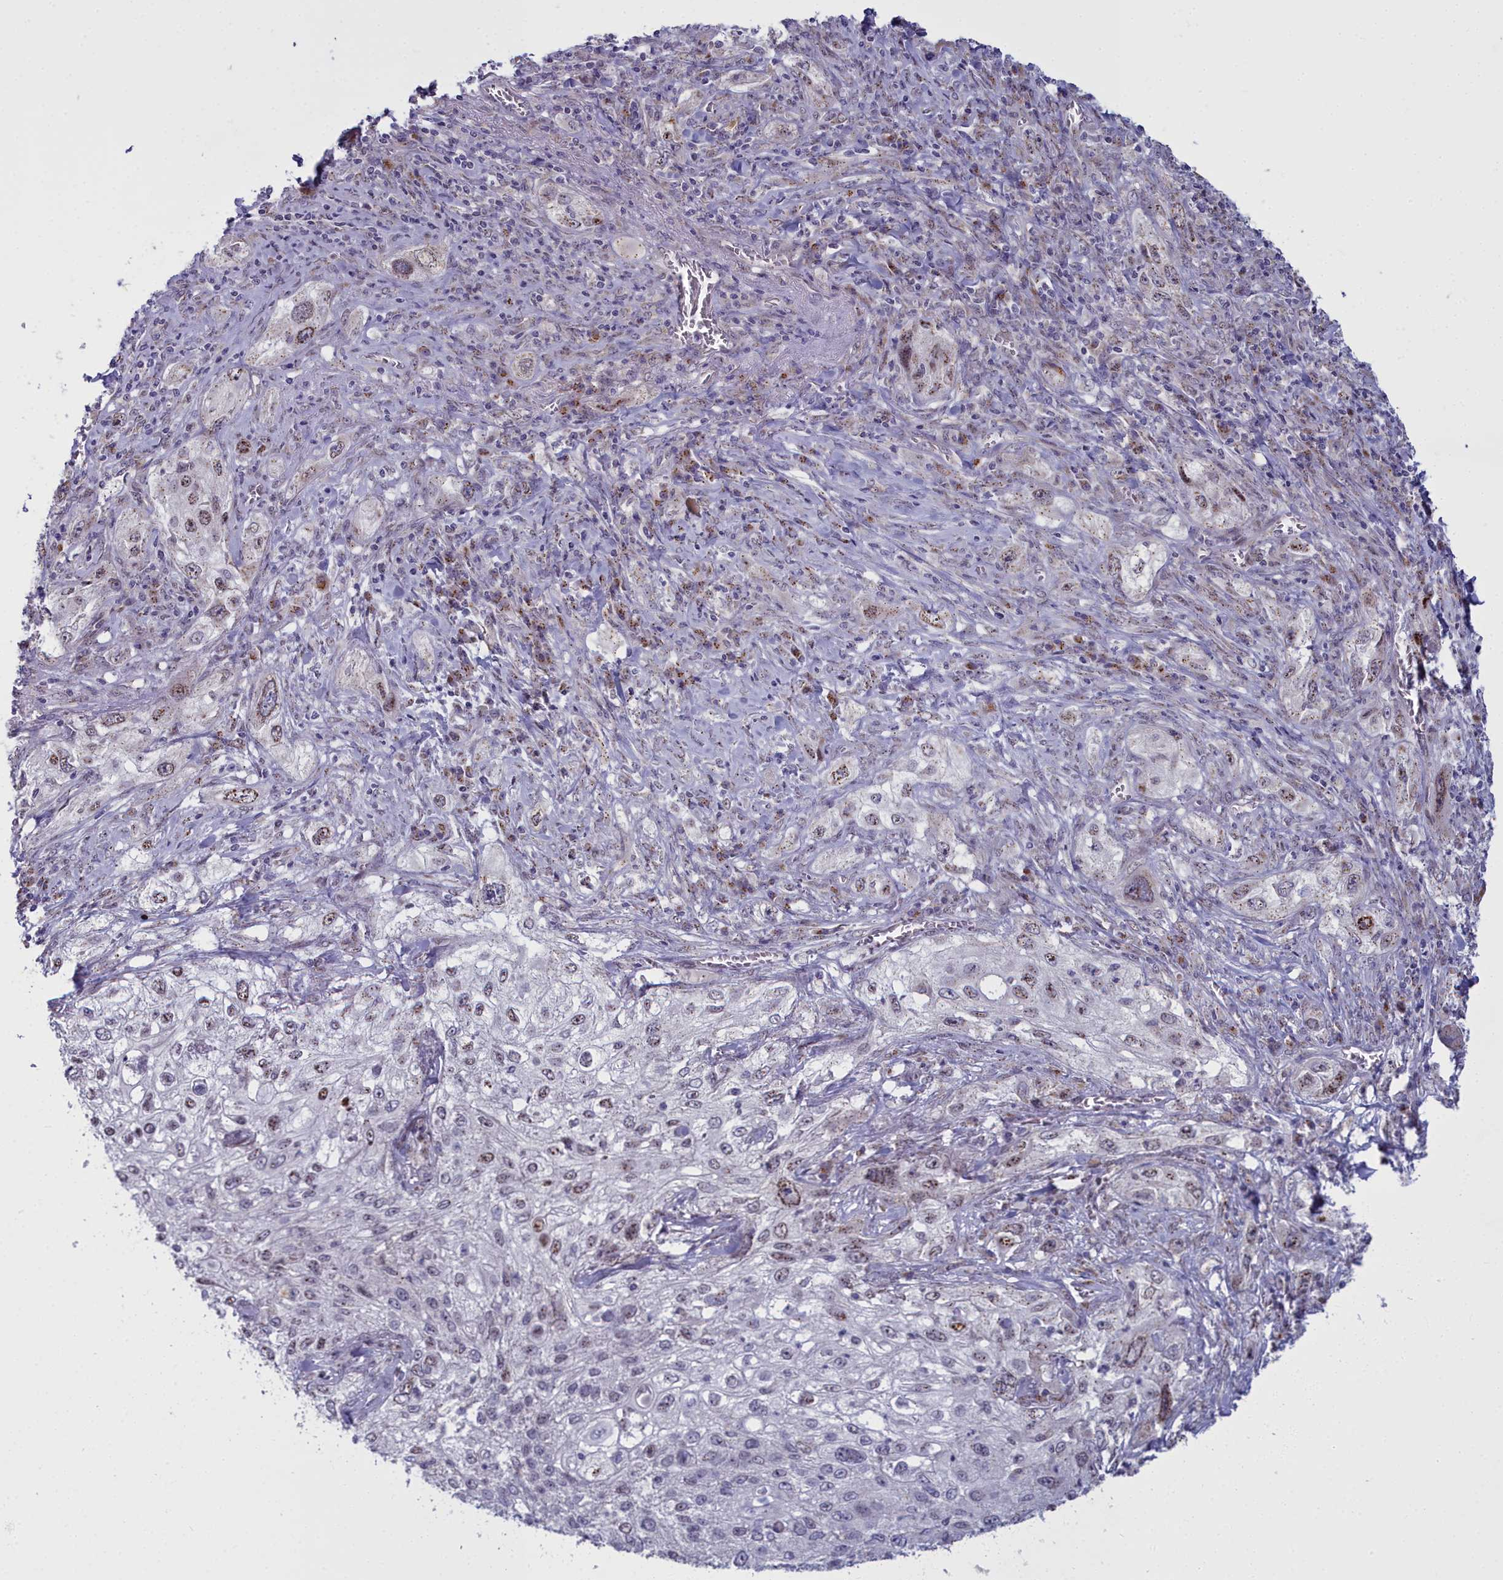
{"staining": {"intensity": "moderate", "quantity": "<25%", "location": "nuclear"}, "tissue": "lung cancer", "cell_type": "Tumor cells", "image_type": "cancer", "snomed": [{"axis": "morphology", "description": "Squamous cell carcinoma, NOS"}, {"axis": "topography", "description": "Lung"}], "caption": "IHC staining of lung cancer, which reveals low levels of moderate nuclear staining in about <25% of tumor cells indicating moderate nuclear protein expression. The staining was performed using DAB (brown) for protein detection and nuclei were counterstained in hematoxylin (blue).", "gene": "WDPCP", "patient": {"sex": "female", "age": 69}}